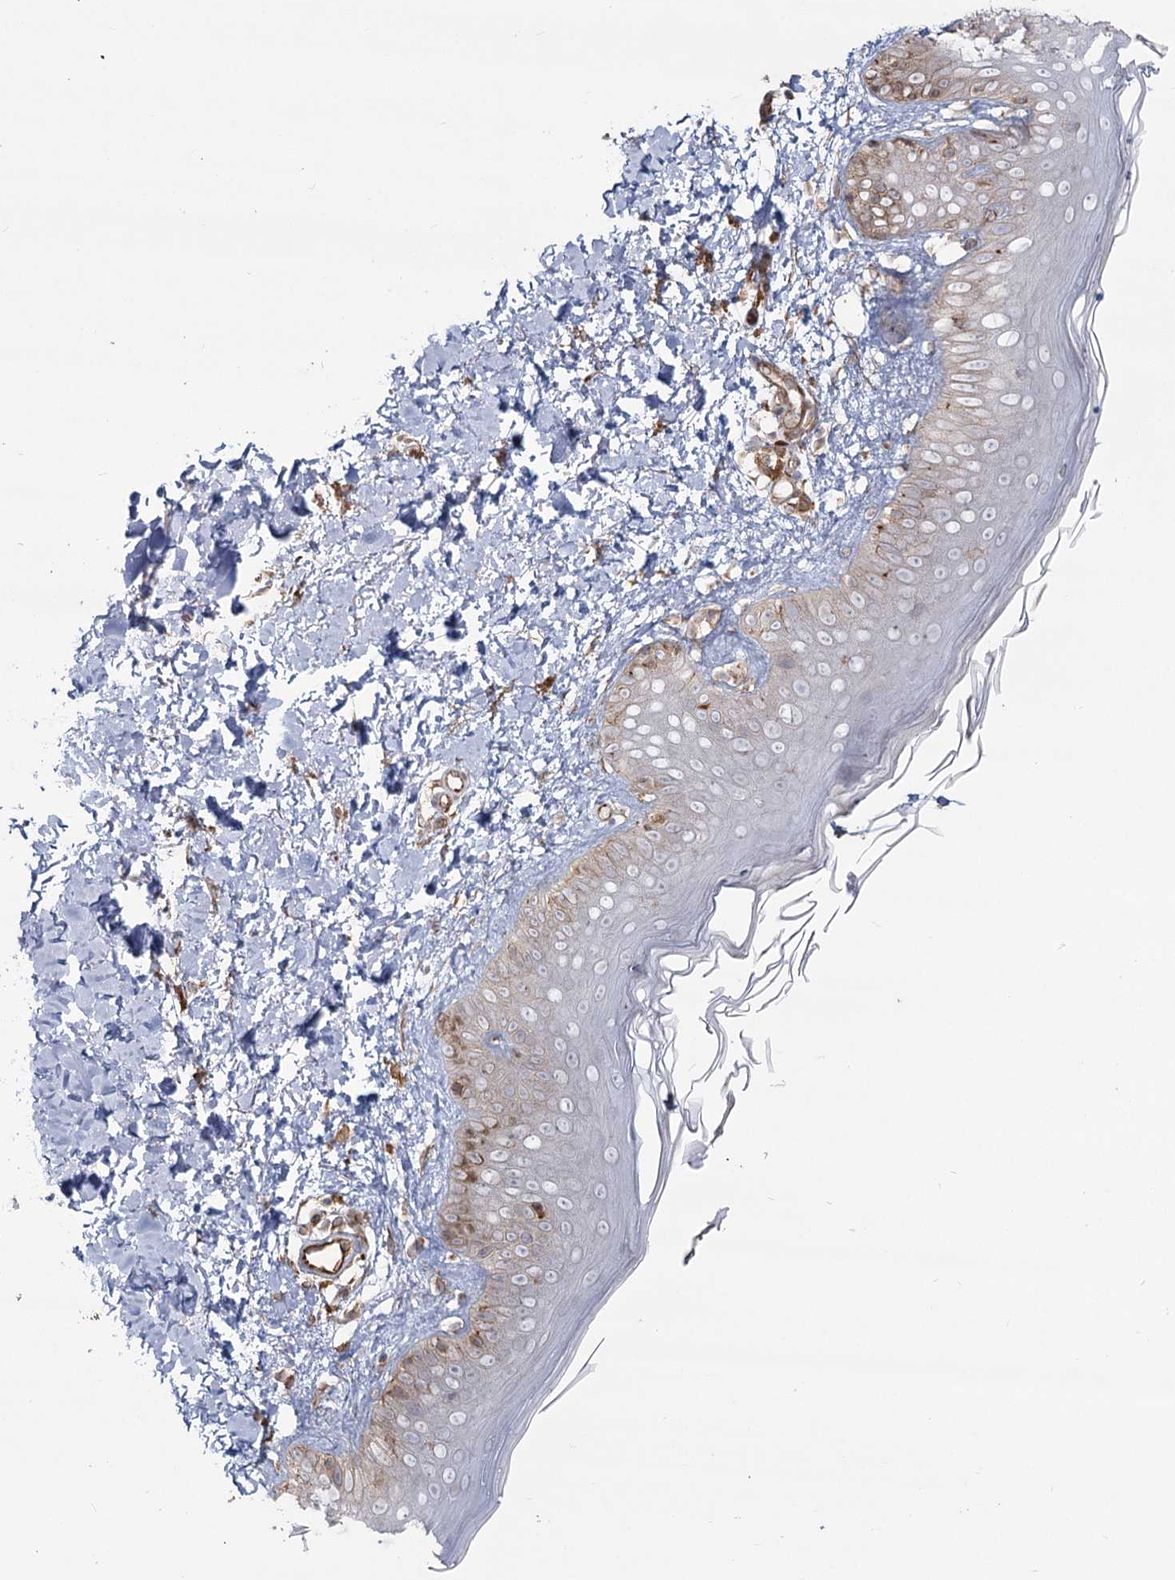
{"staining": {"intensity": "weak", "quantity": "25%-75%", "location": "cytoplasmic/membranous"}, "tissue": "skin", "cell_type": "Fibroblasts", "image_type": "normal", "snomed": [{"axis": "morphology", "description": "Normal tissue, NOS"}, {"axis": "topography", "description": "Skin"}], "caption": "Skin stained with DAB (3,3'-diaminobenzidine) IHC reveals low levels of weak cytoplasmic/membranous expression in approximately 25%-75% of fibroblasts. (DAB (3,3'-diaminobenzidine) = brown stain, brightfield microscopy at high magnification).", "gene": "AP2M1", "patient": {"sex": "male", "age": 52}}